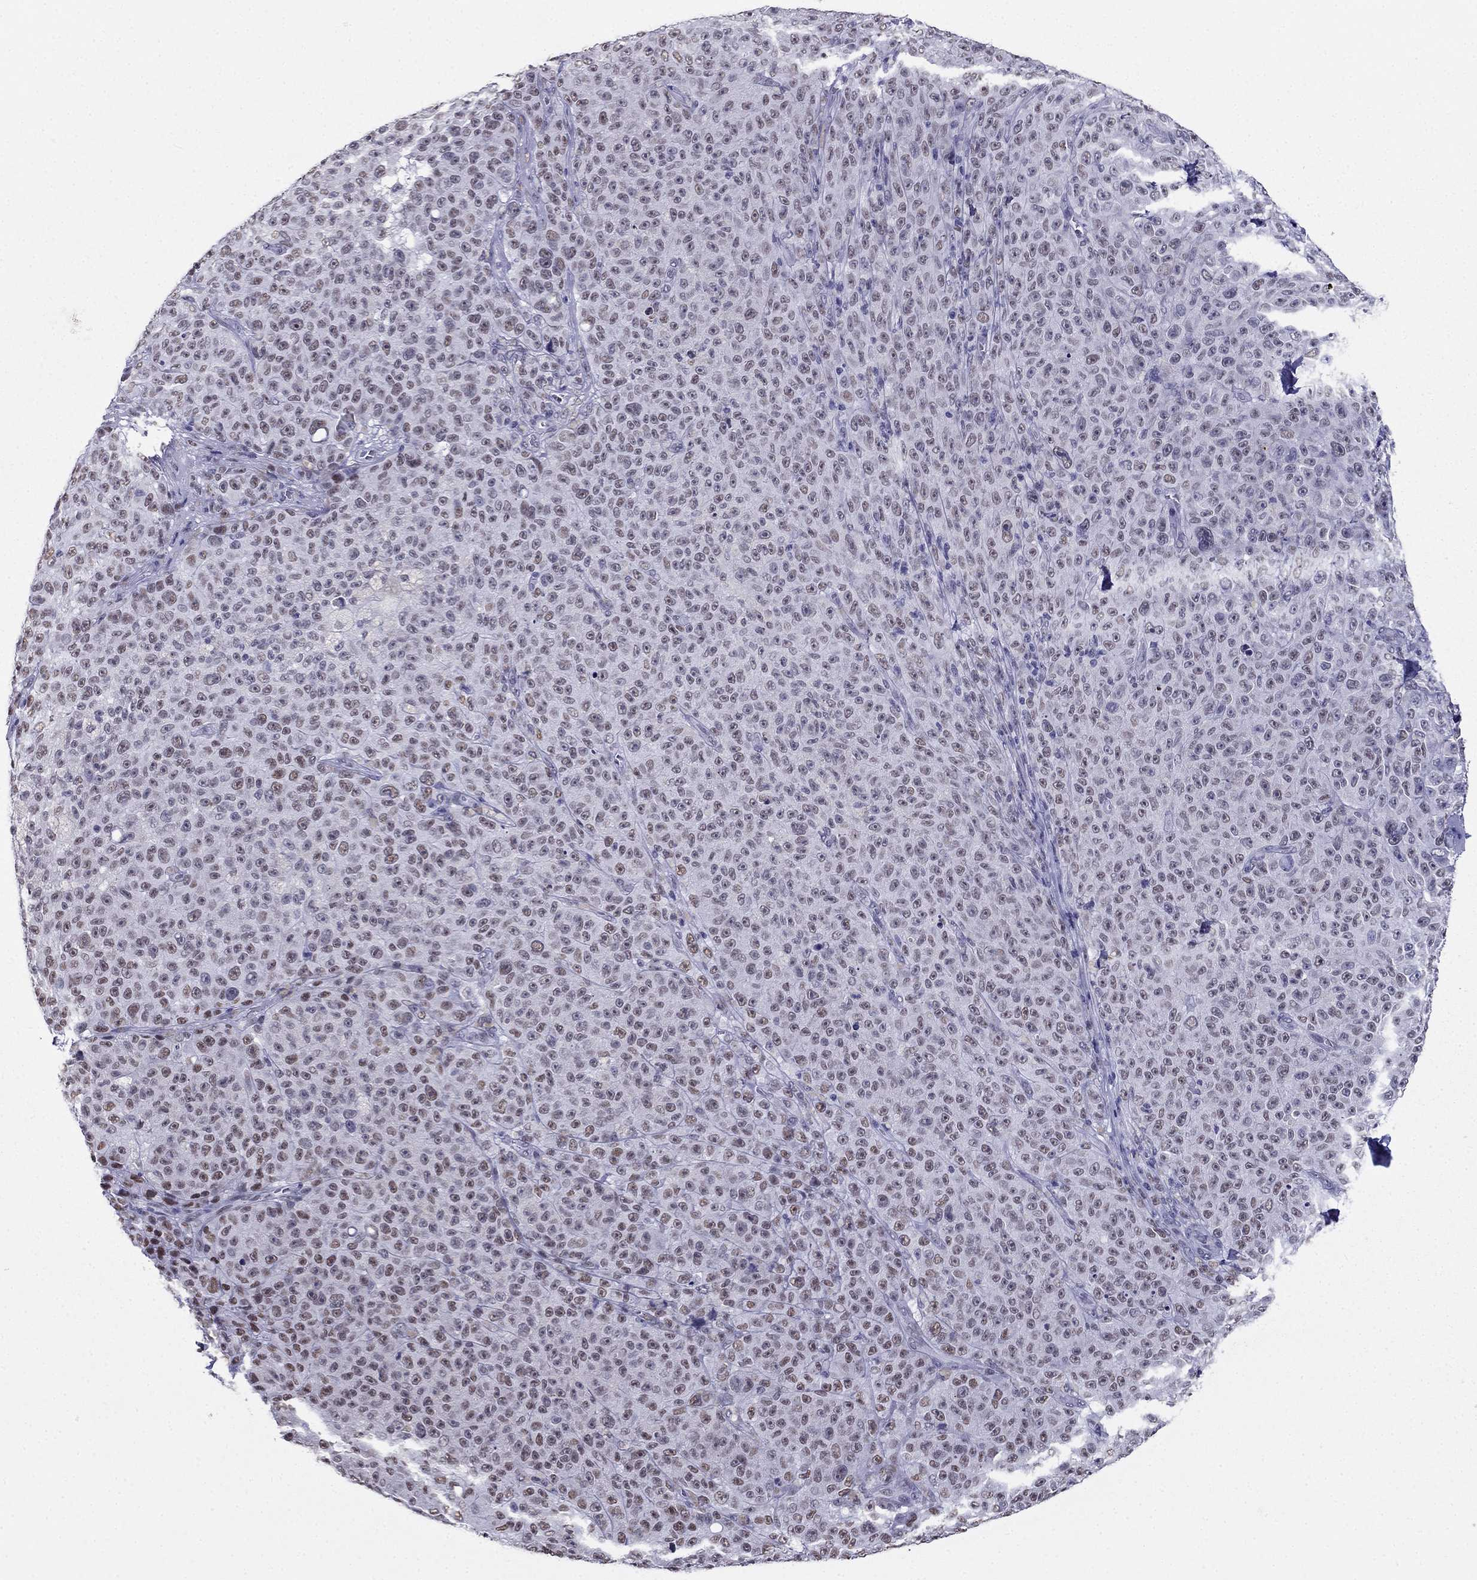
{"staining": {"intensity": "weak", "quantity": "25%-75%", "location": "nuclear"}, "tissue": "melanoma", "cell_type": "Tumor cells", "image_type": "cancer", "snomed": [{"axis": "morphology", "description": "Malignant melanoma, NOS"}, {"axis": "topography", "description": "Skin"}], "caption": "Malignant melanoma was stained to show a protein in brown. There is low levels of weak nuclear expression in approximately 25%-75% of tumor cells.", "gene": "PPM1G", "patient": {"sex": "female", "age": 82}}